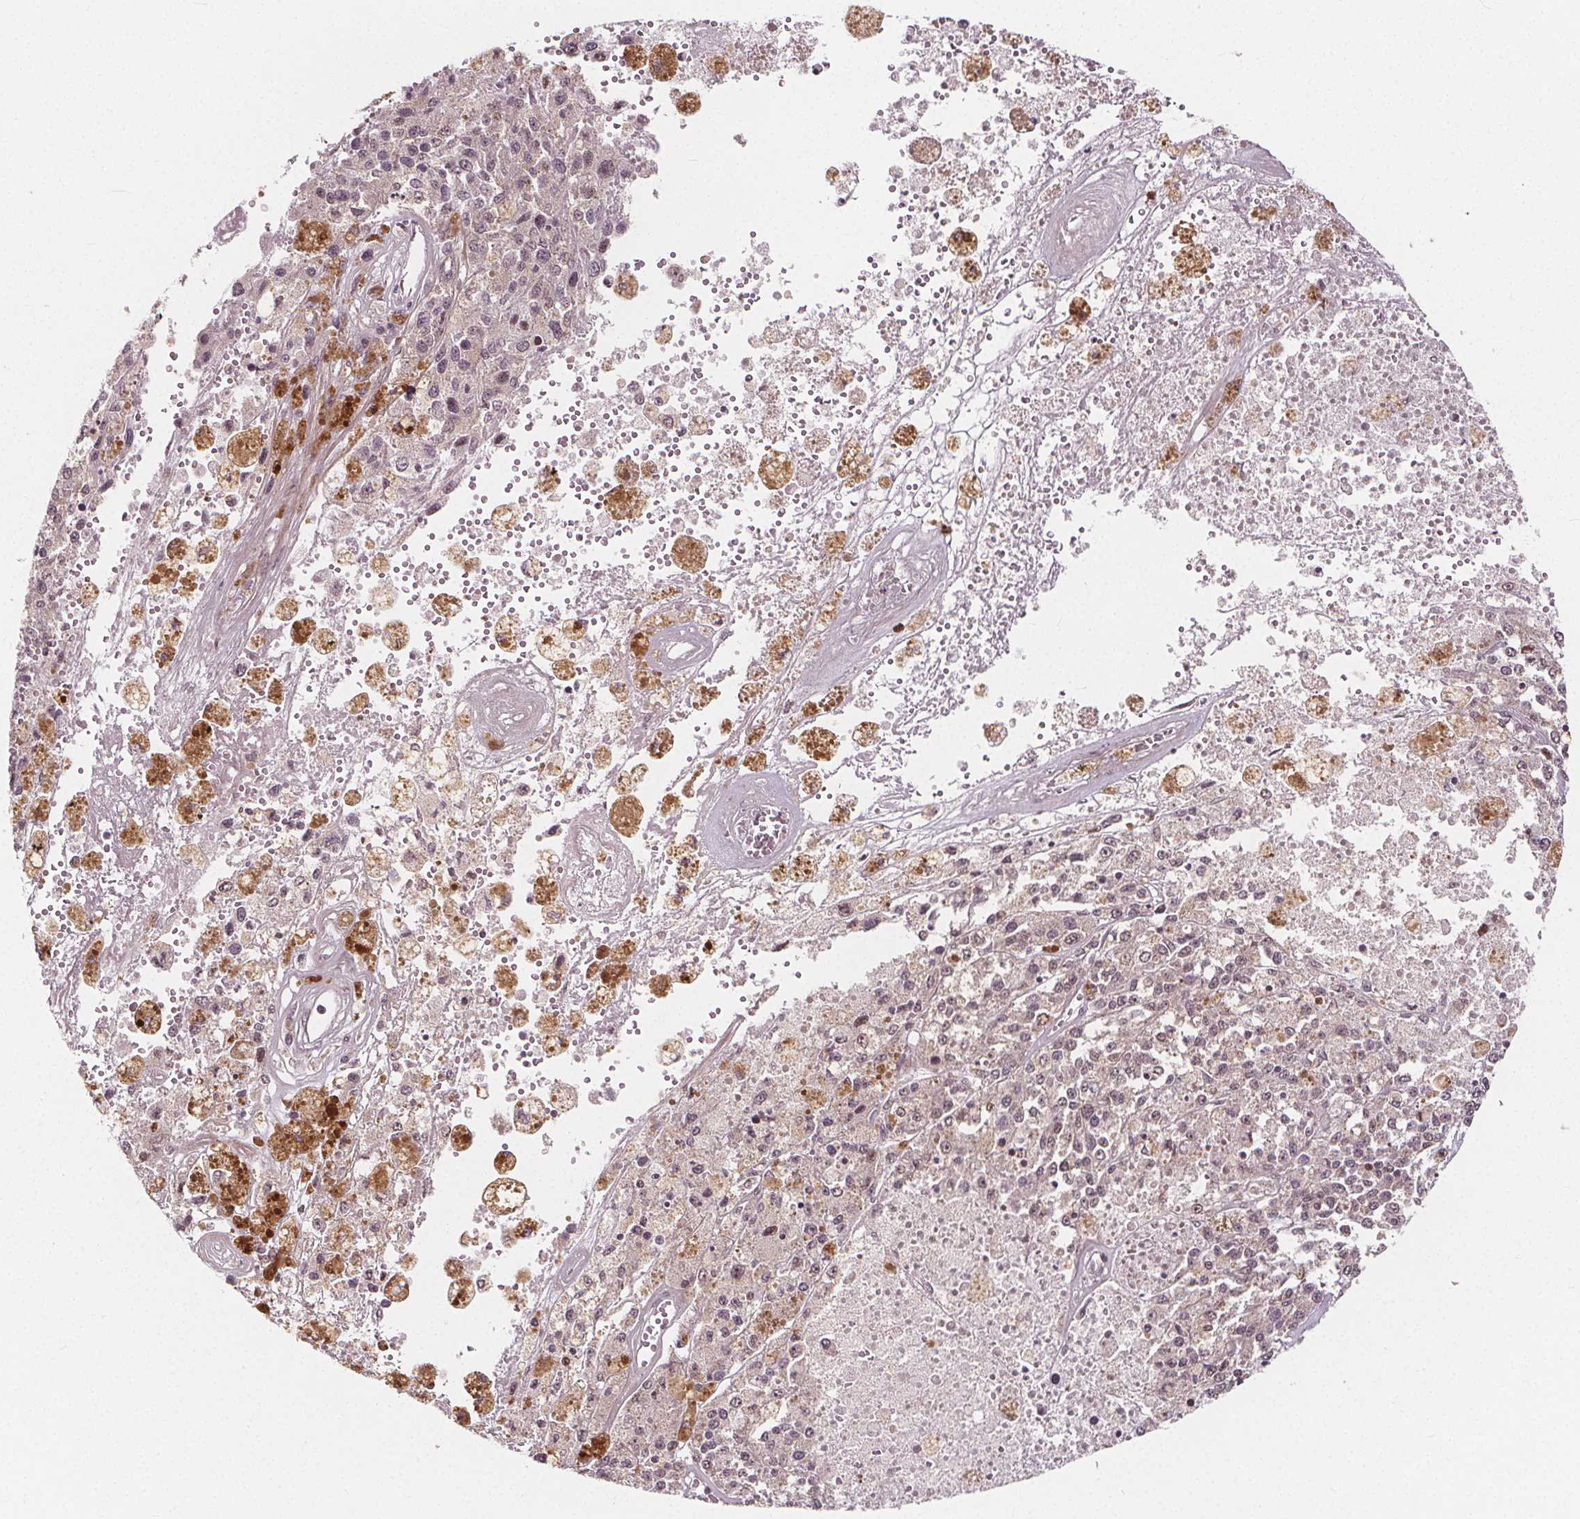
{"staining": {"intensity": "negative", "quantity": "none", "location": "none"}, "tissue": "melanoma", "cell_type": "Tumor cells", "image_type": "cancer", "snomed": [{"axis": "morphology", "description": "Malignant melanoma, Metastatic site"}, {"axis": "topography", "description": "Lymph node"}], "caption": "This is an IHC micrograph of human malignant melanoma (metastatic site). There is no staining in tumor cells.", "gene": "AKT1S1", "patient": {"sex": "female", "age": 64}}